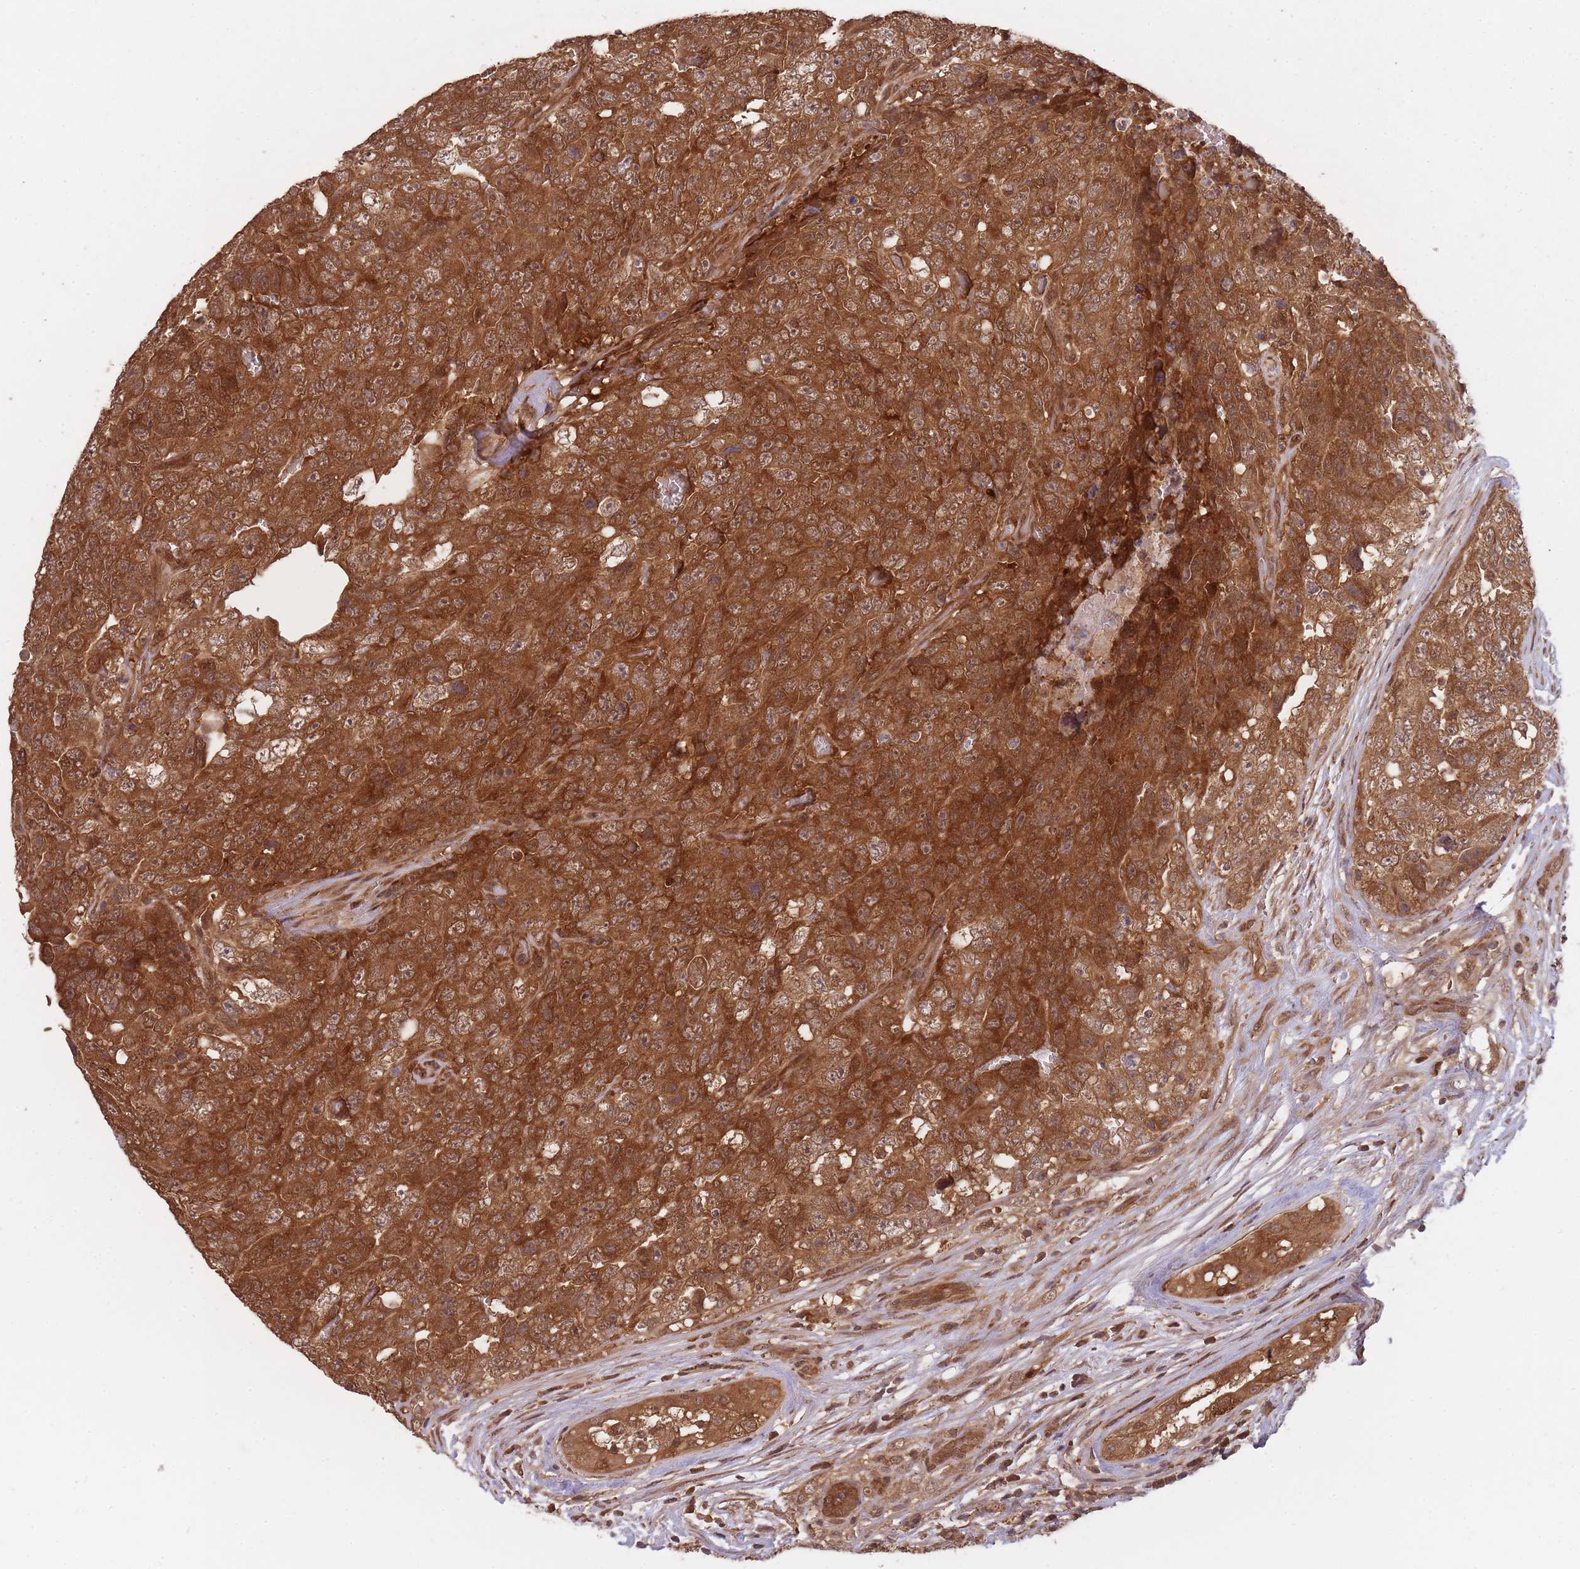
{"staining": {"intensity": "strong", "quantity": ">75%", "location": "cytoplasmic/membranous"}, "tissue": "testis cancer", "cell_type": "Tumor cells", "image_type": "cancer", "snomed": [{"axis": "morphology", "description": "Seminoma, NOS"}, {"axis": "morphology", "description": "Teratoma, malignant, NOS"}, {"axis": "topography", "description": "Testis"}], "caption": "Protein expression analysis of seminoma (testis) exhibits strong cytoplasmic/membranous staining in approximately >75% of tumor cells.", "gene": "PPP6R3", "patient": {"sex": "male", "age": 34}}